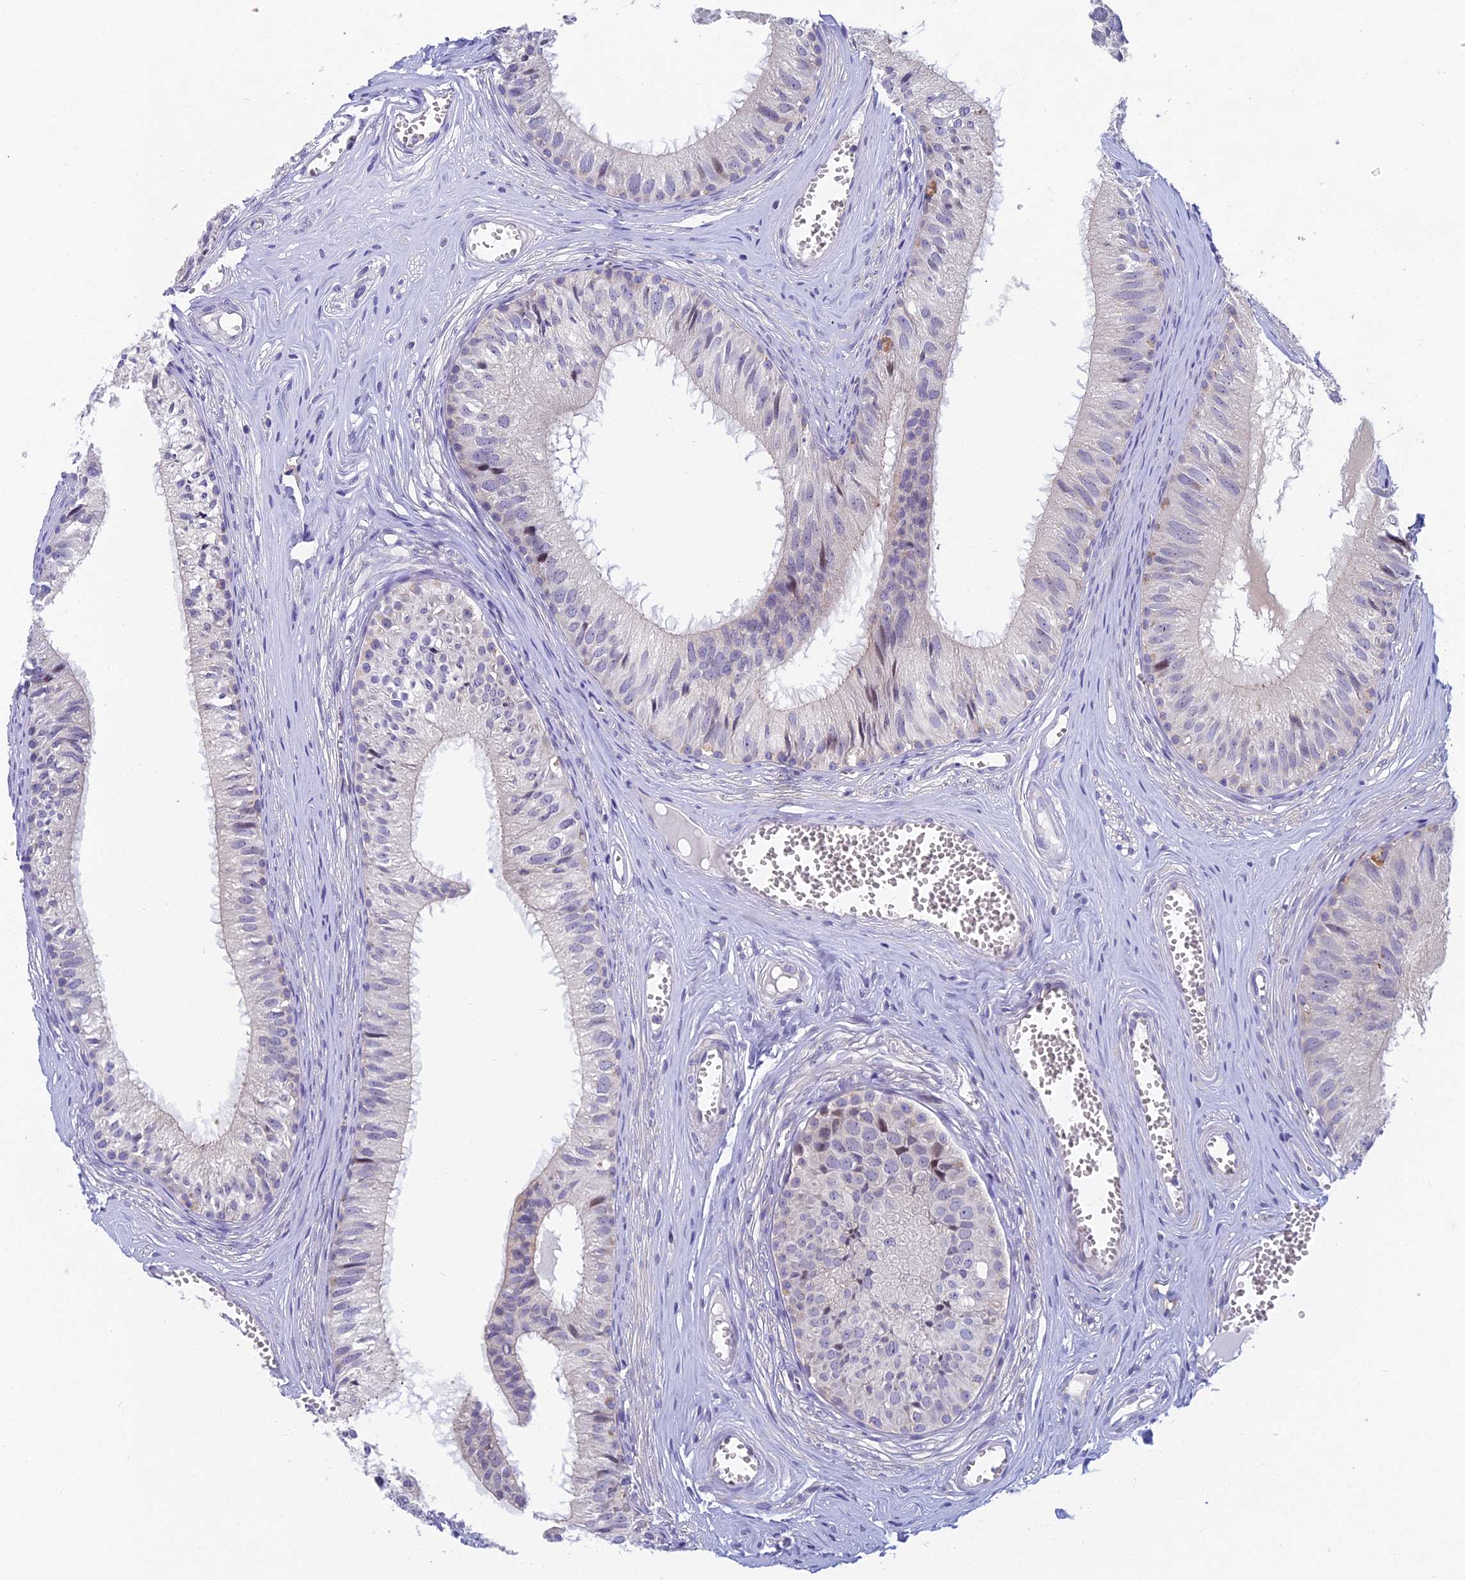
{"staining": {"intensity": "negative", "quantity": "none", "location": "none"}, "tissue": "epididymis", "cell_type": "Glandular cells", "image_type": "normal", "snomed": [{"axis": "morphology", "description": "Normal tissue, NOS"}, {"axis": "topography", "description": "Epididymis"}], "caption": "Photomicrograph shows no significant protein positivity in glandular cells of normal epididymis. Nuclei are stained in blue.", "gene": "METTL26", "patient": {"sex": "male", "age": 36}}